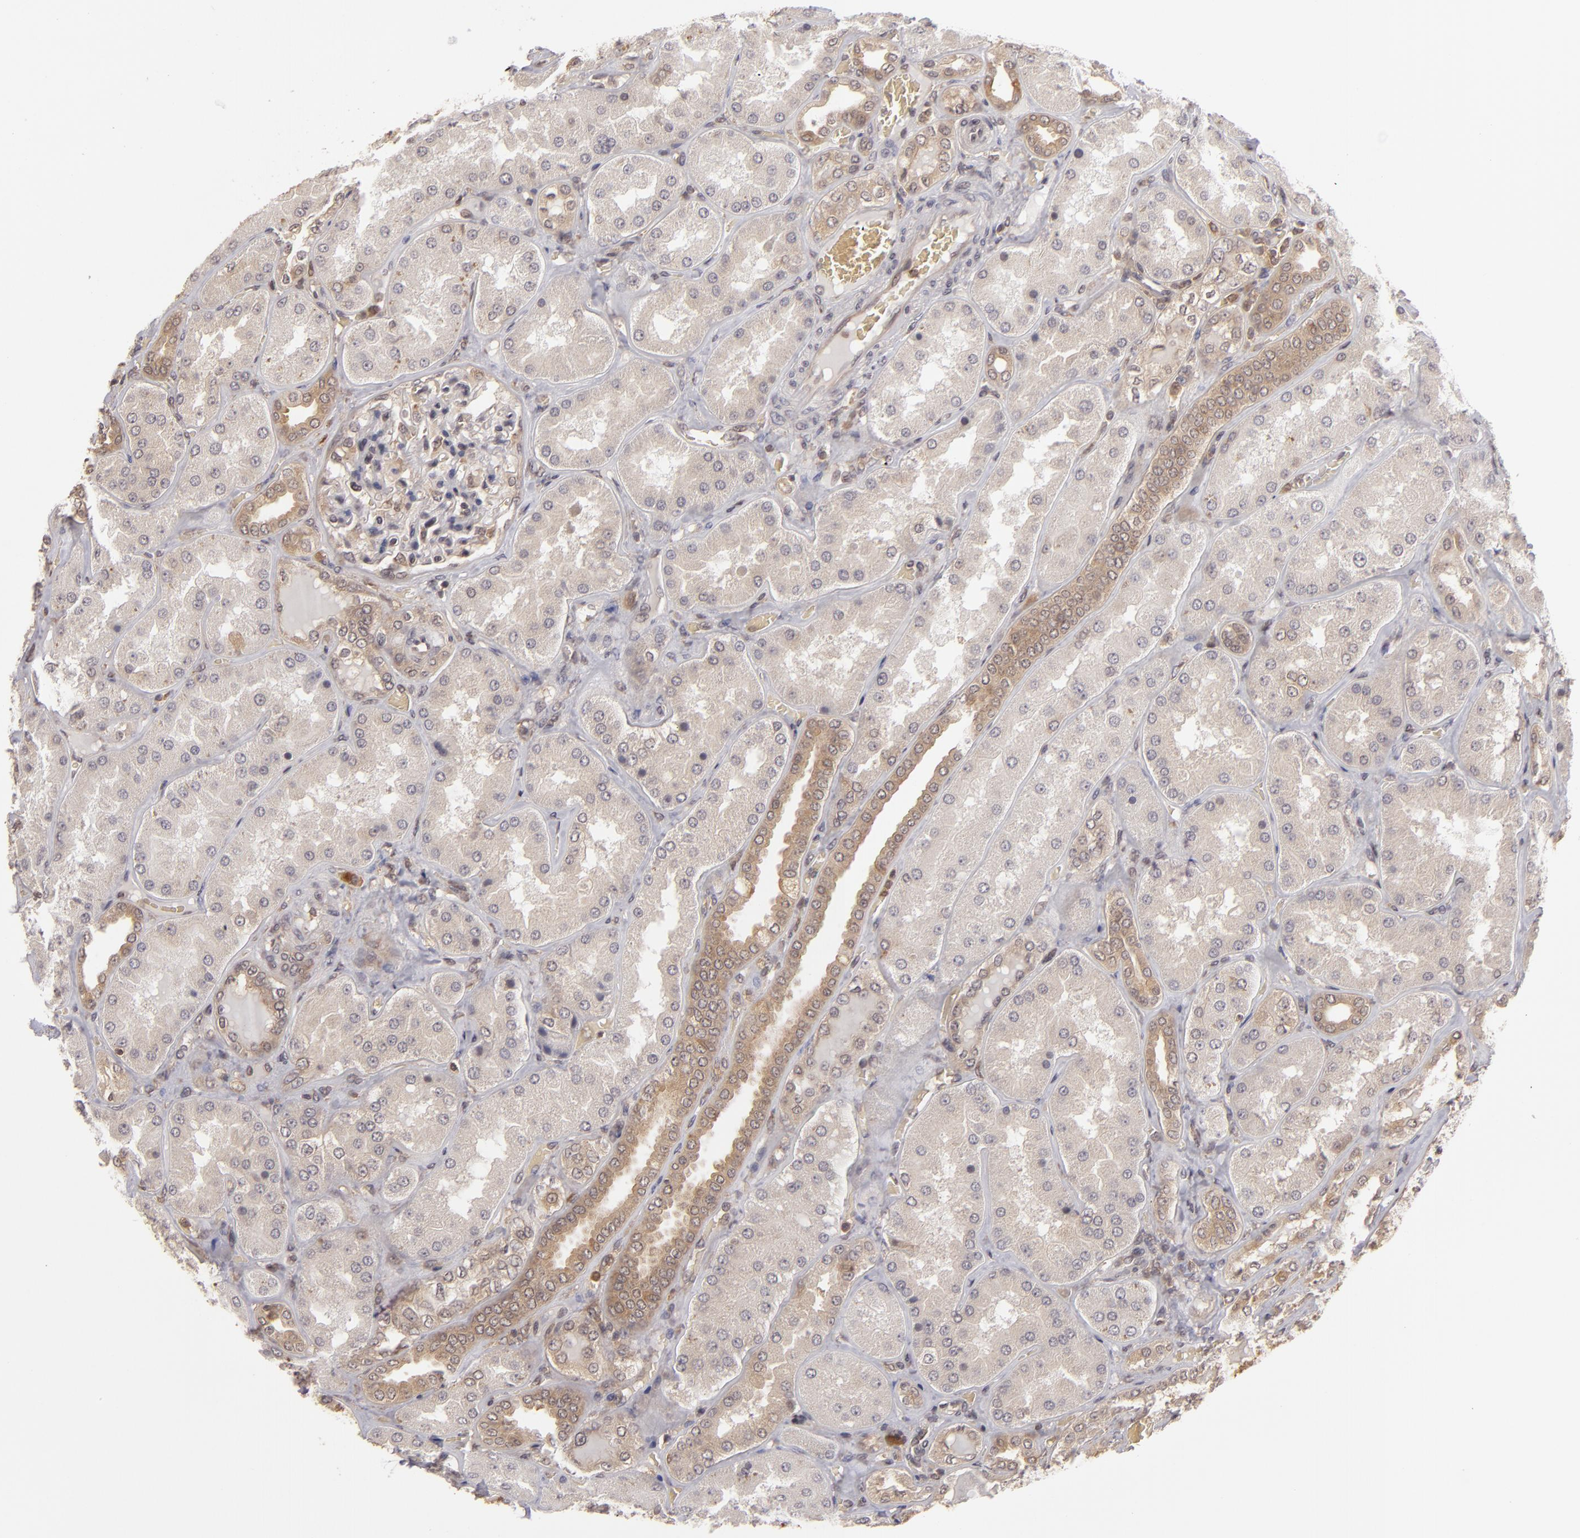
{"staining": {"intensity": "weak", "quantity": "<25%", "location": "cytoplasmic/membranous"}, "tissue": "kidney", "cell_type": "Cells in glomeruli", "image_type": "normal", "snomed": [{"axis": "morphology", "description": "Normal tissue, NOS"}, {"axis": "topography", "description": "Kidney"}], "caption": "A photomicrograph of human kidney is negative for staining in cells in glomeruli. (Brightfield microscopy of DAB (3,3'-diaminobenzidine) immunohistochemistry (IHC) at high magnification).", "gene": "MAPK3", "patient": {"sex": "female", "age": 56}}